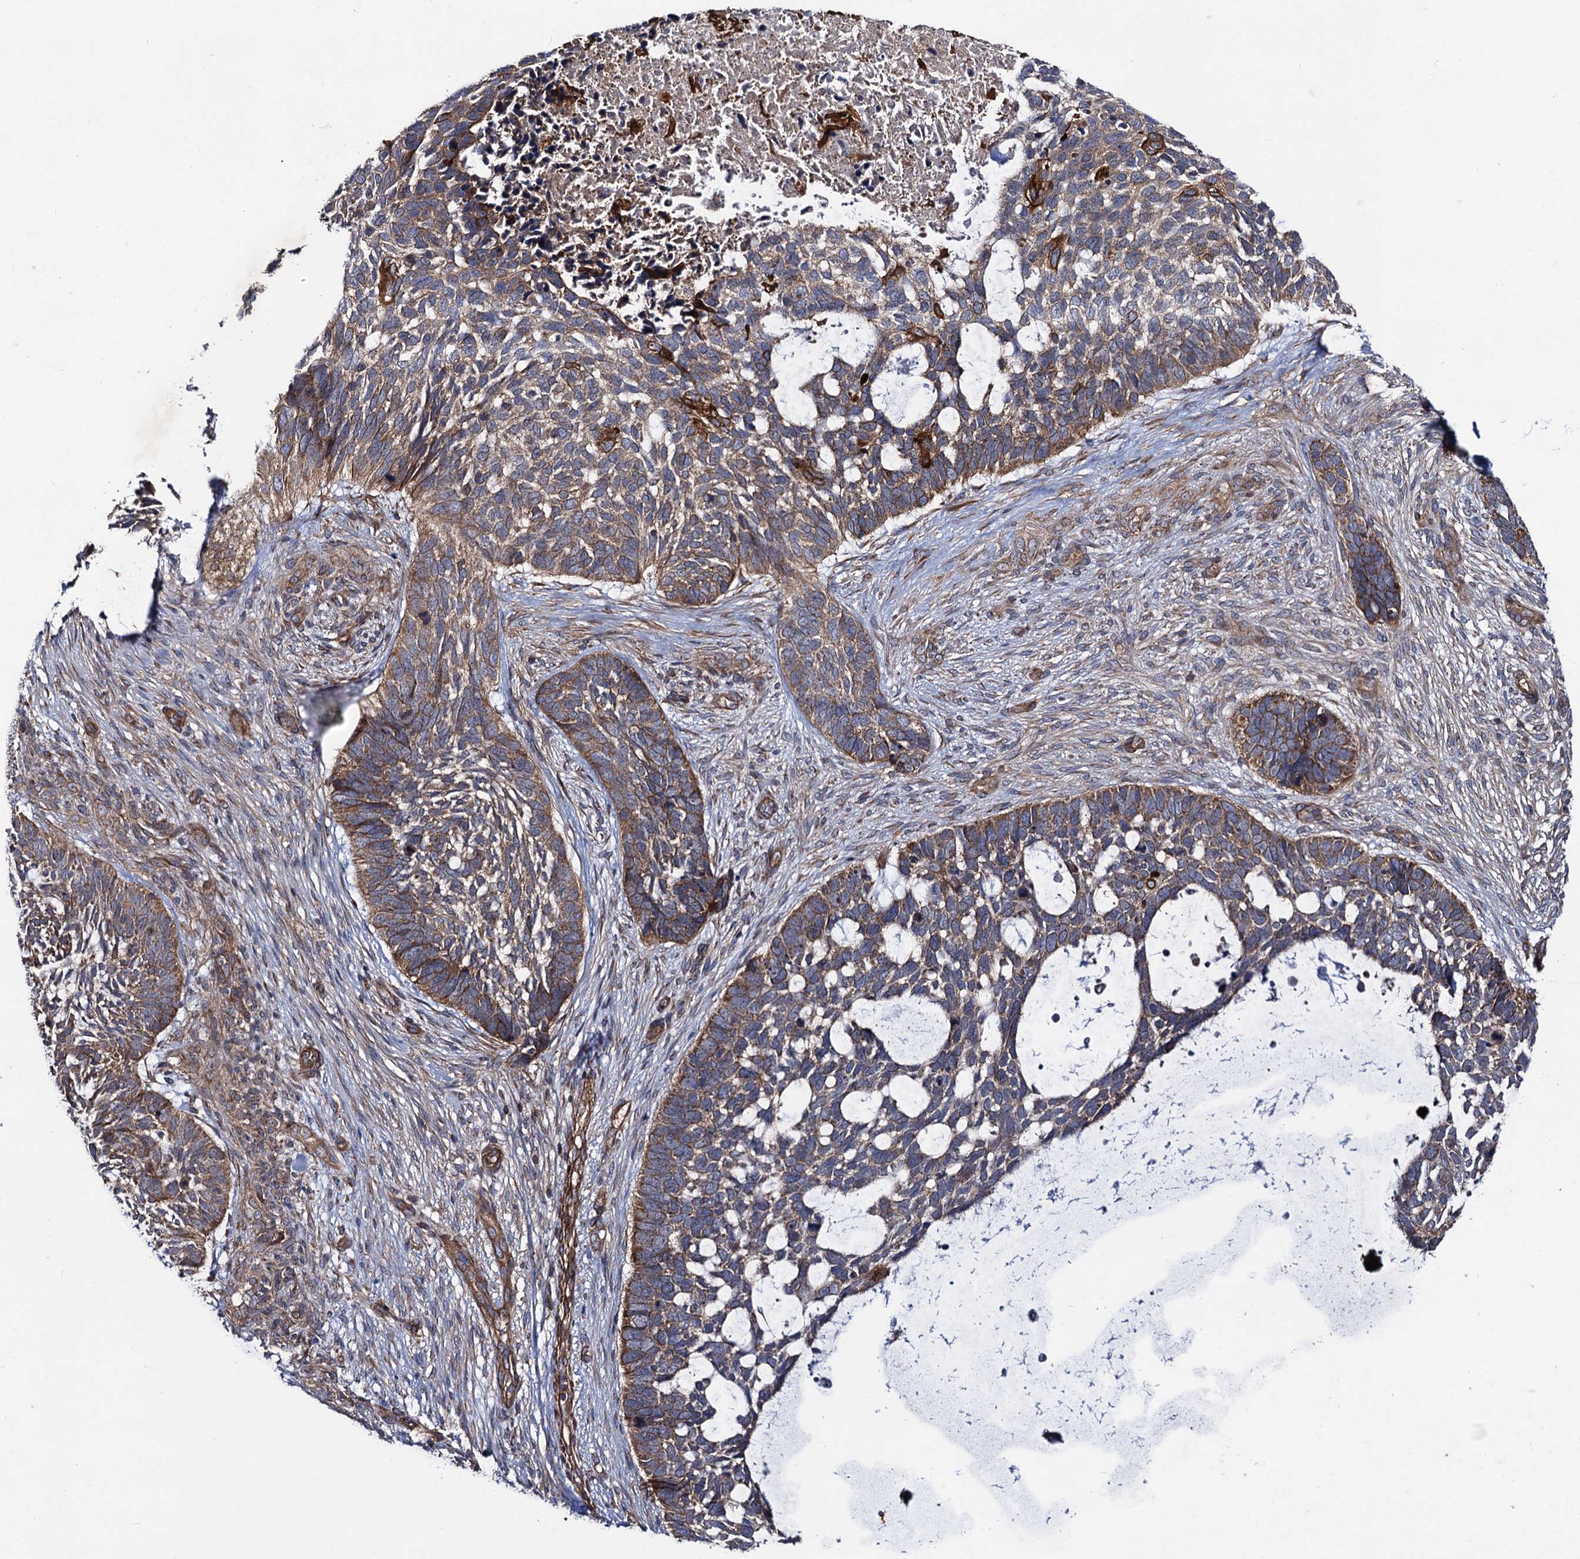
{"staining": {"intensity": "moderate", "quantity": "<25%", "location": "cytoplasmic/membranous"}, "tissue": "skin cancer", "cell_type": "Tumor cells", "image_type": "cancer", "snomed": [{"axis": "morphology", "description": "Basal cell carcinoma"}, {"axis": "topography", "description": "Skin"}], "caption": "Immunohistochemical staining of human skin cancer exhibits moderate cytoplasmic/membranous protein staining in about <25% of tumor cells.", "gene": "DYDC1", "patient": {"sex": "male", "age": 88}}